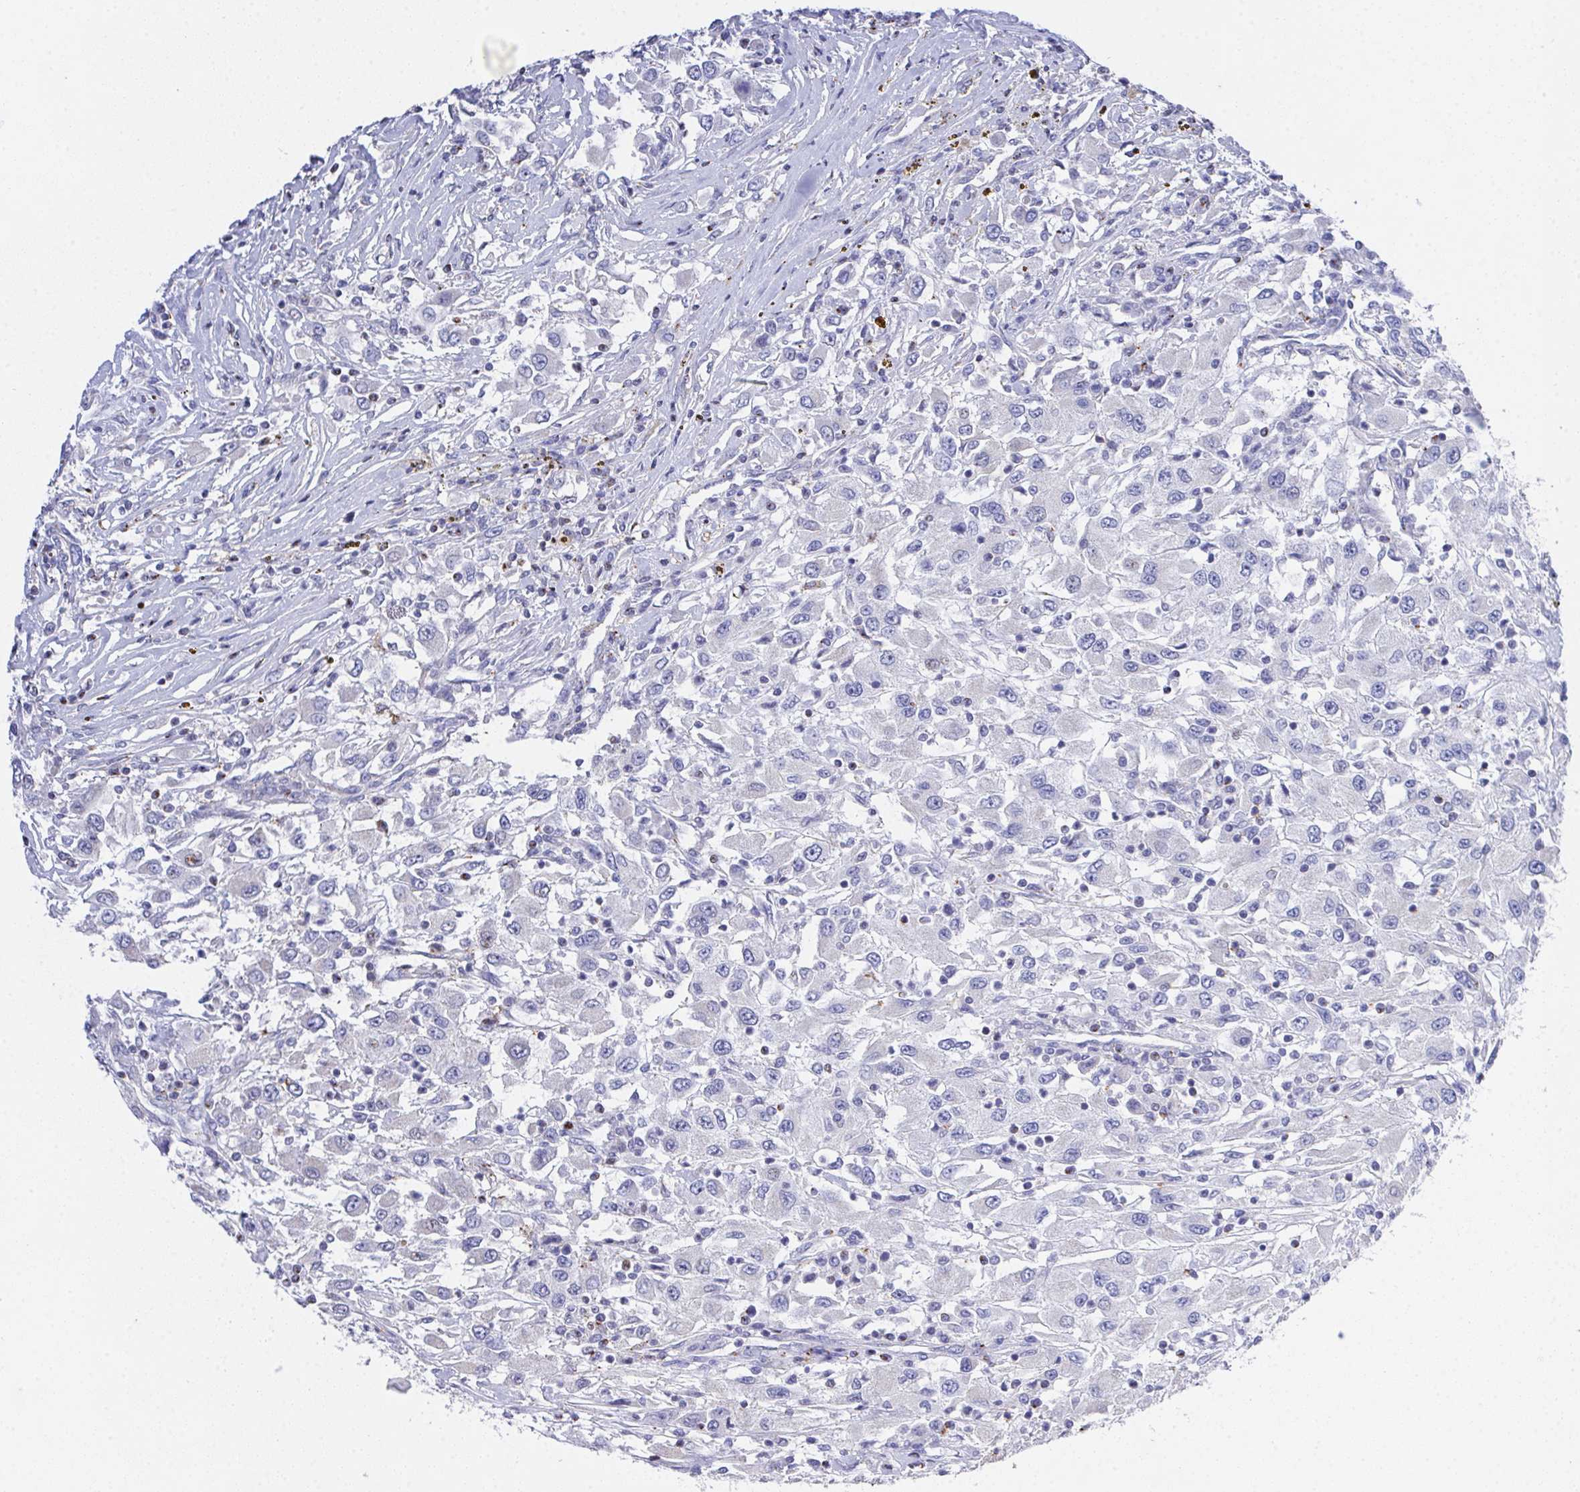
{"staining": {"intensity": "negative", "quantity": "none", "location": "none"}, "tissue": "renal cancer", "cell_type": "Tumor cells", "image_type": "cancer", "snomed": [{"axis": "morphology", "description": "Adenocarcinoma, NOS"}, {"axis": "topography", "description": "Kidney"}], "caption": "DAB immunohistochemical staining of renal cancer (adenocarcinoma) demonstrates no significant expression in tumor cells.", "gene": "PRG3", "patient": {"sex": "female", "age": 67}}